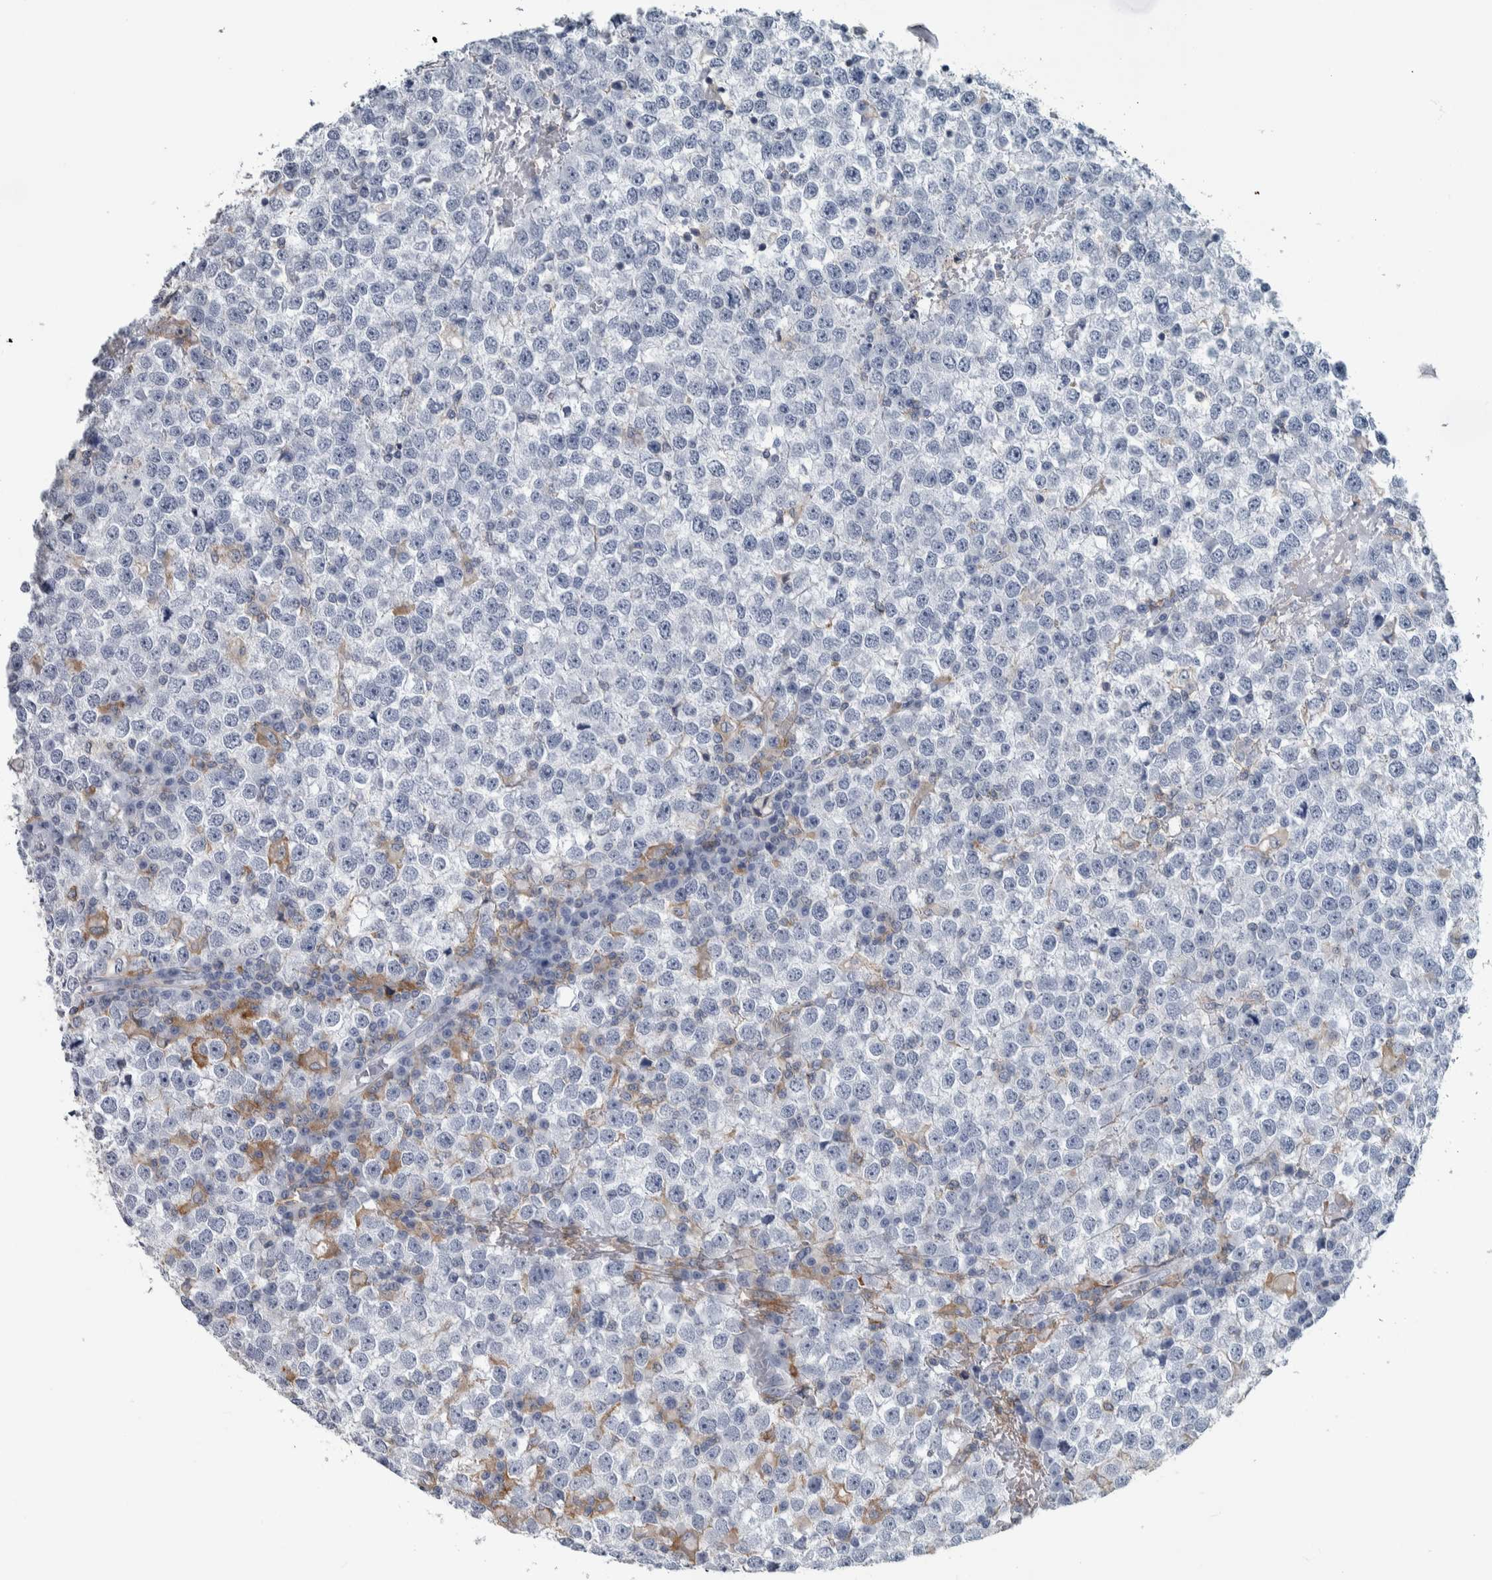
{"staining": {"intensity": "negative", "quantity": "none", "location": "none"}, "tissue": "testis cancer", "cell_type": "Tumor cells", "image_type": "cancer", "snomed": [{"axis": "morphology", "description": "Seminoma, NOS"}, {"axis": "topography", "description": "Testis"}], "caption": "Tumor cells are negative for protein expression in human seminoma (testis).", "gene": "SKAP2", "patient": {"sex": "male", "age": 65}}